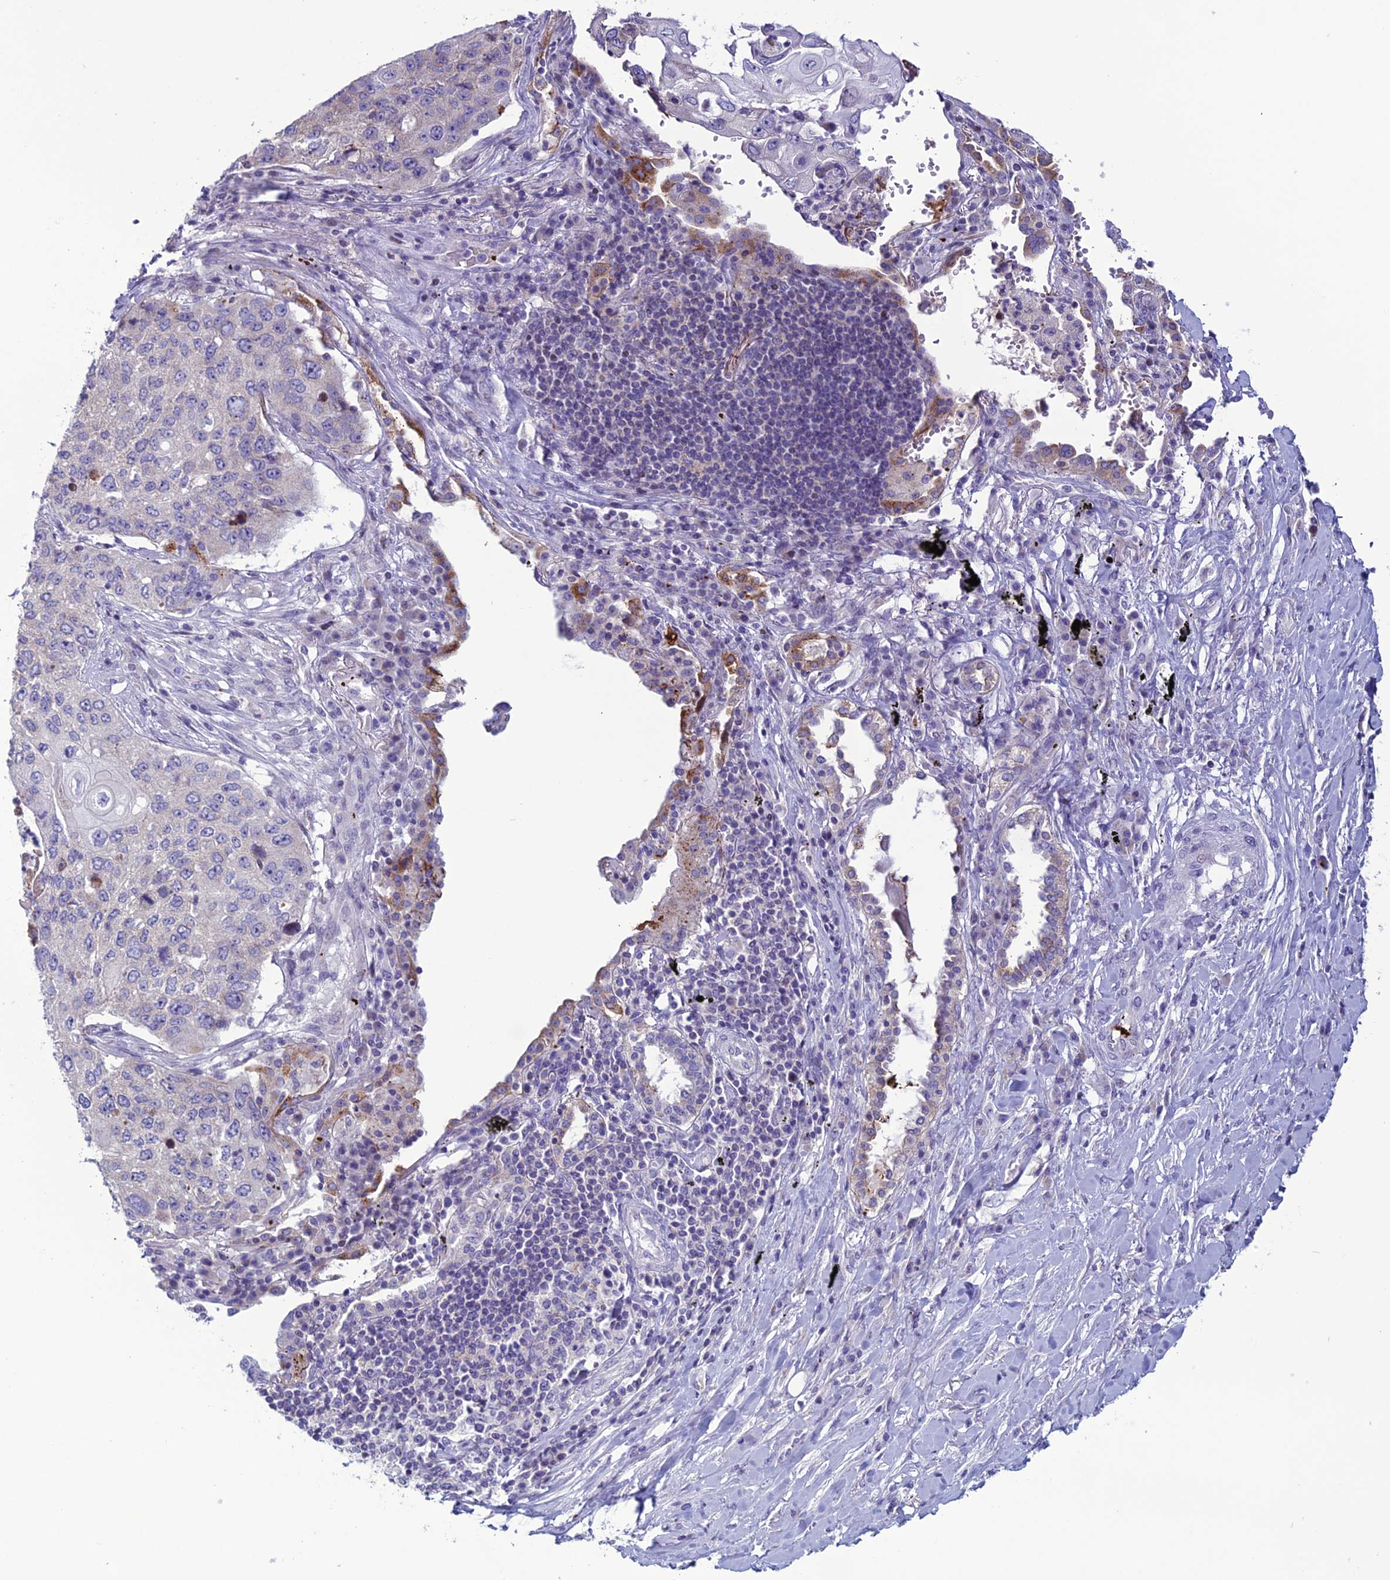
{"staining": {"intensity": "negative", "quantity": "none", "location": "none"}, "tissue": "lung cancer", "cell_type": "Tumor cells", "image_type": "cancer", "snomed": [{"axis": "morphology", "description": "Squamous cell carcinoma, NOS"}, {"axis": "topography", "description": "Lung"}], "caption": "This is an immunohistochemistry (IHC) photomicrograph of human lung squamous cell carcinoma. There is no expression in tumor cells.", "gene": "C21orf140", "patient": {"sex": "female", "age": 63}}